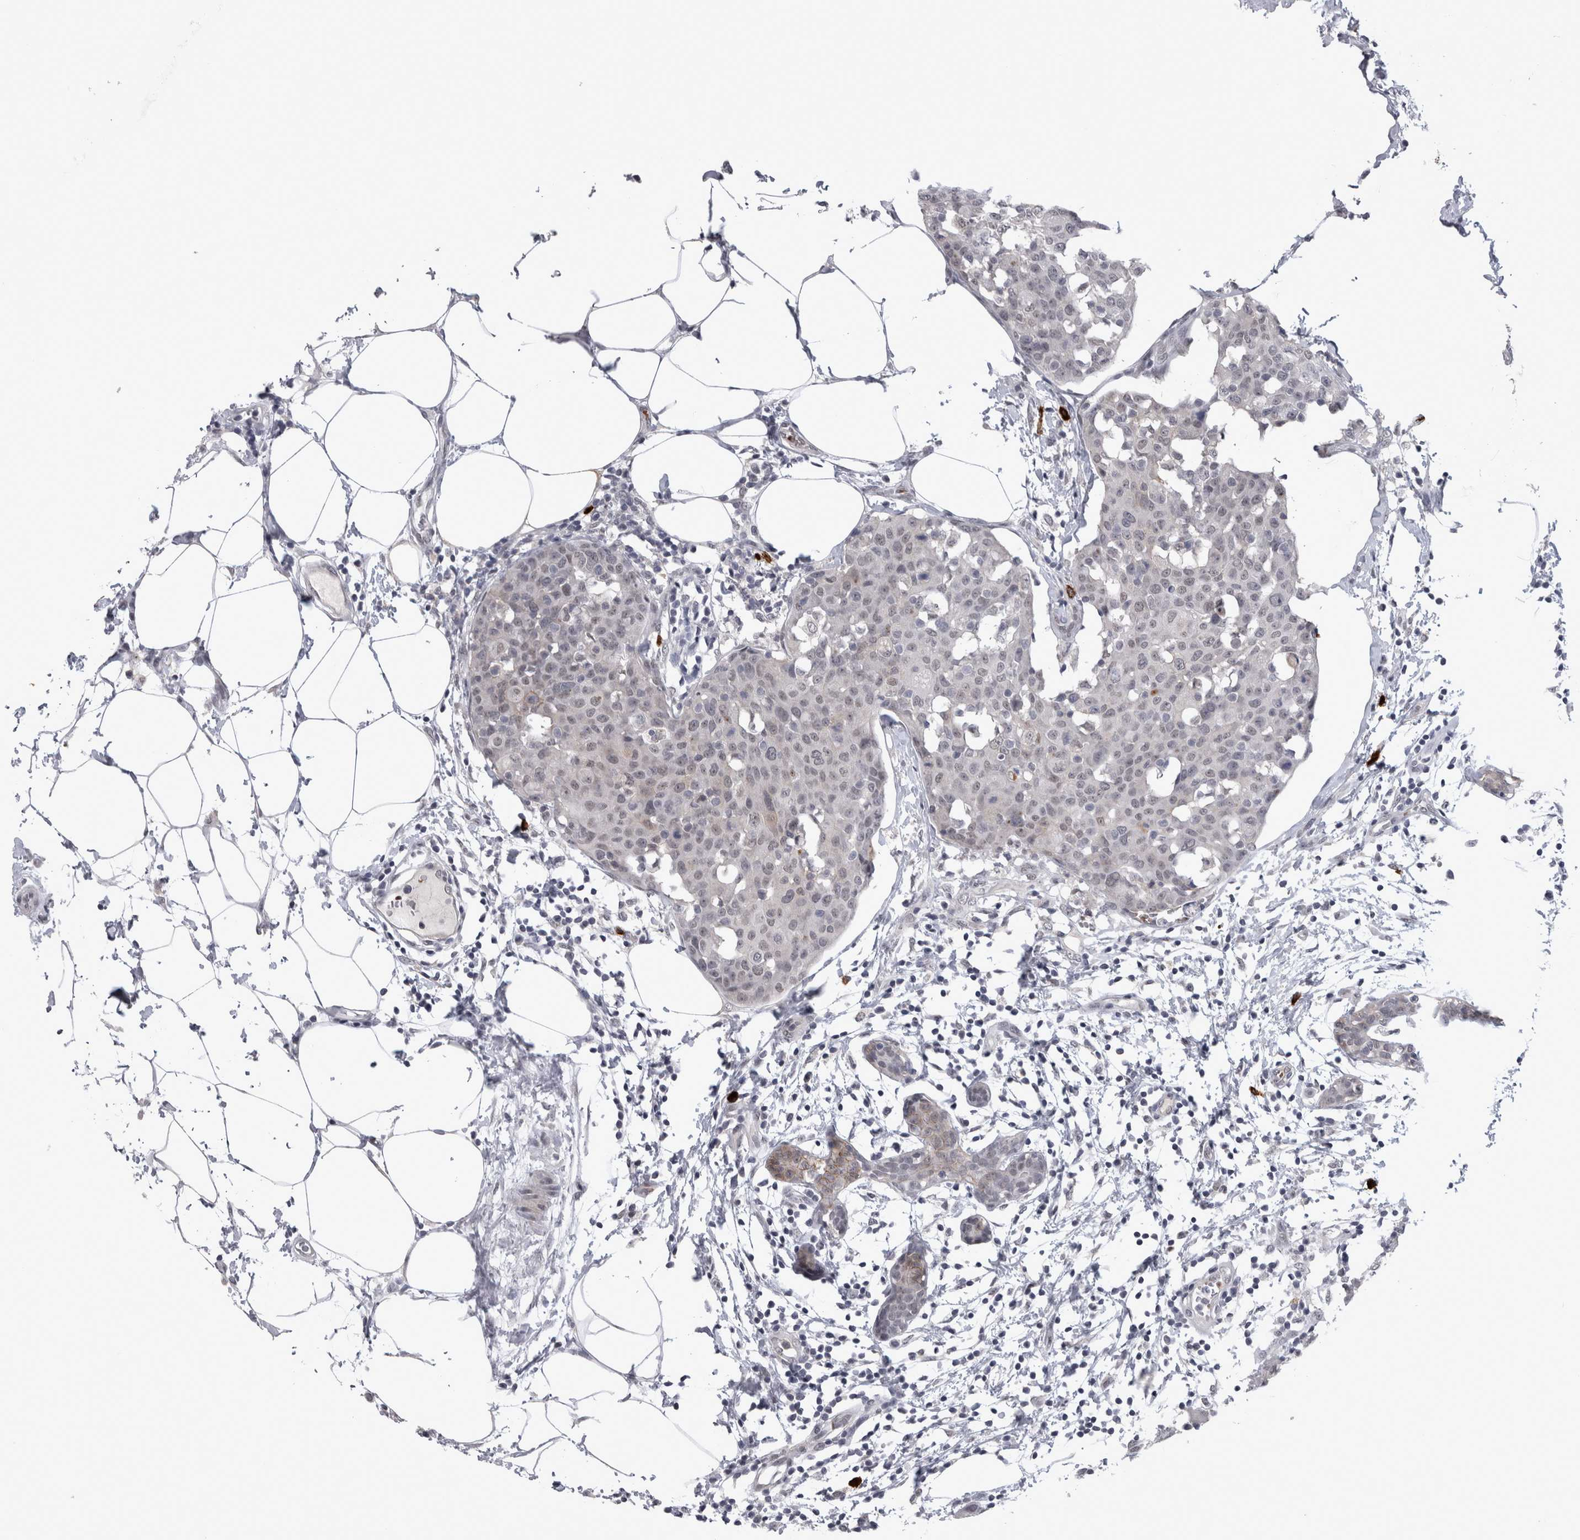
{"staining": {"intensity": "weak", "quantity": "<25%", "location": "nuclear"}, "tissue": "breast cancer", "cell_type": "Tumor cells", "image_type": "cancer", "snomed": [{"axis": "morphology", "description": "Normal tissue, NOS"}, {"axis": "morphology", "description": "Duct carcinoma"}, {"axis": "topography", "description": "Breast"}], "caption": "Tumor cells are negative for protein expression in human breast cancer.", "gene": "PEBP4", "patient": {"sex": "female", "age": 37}}